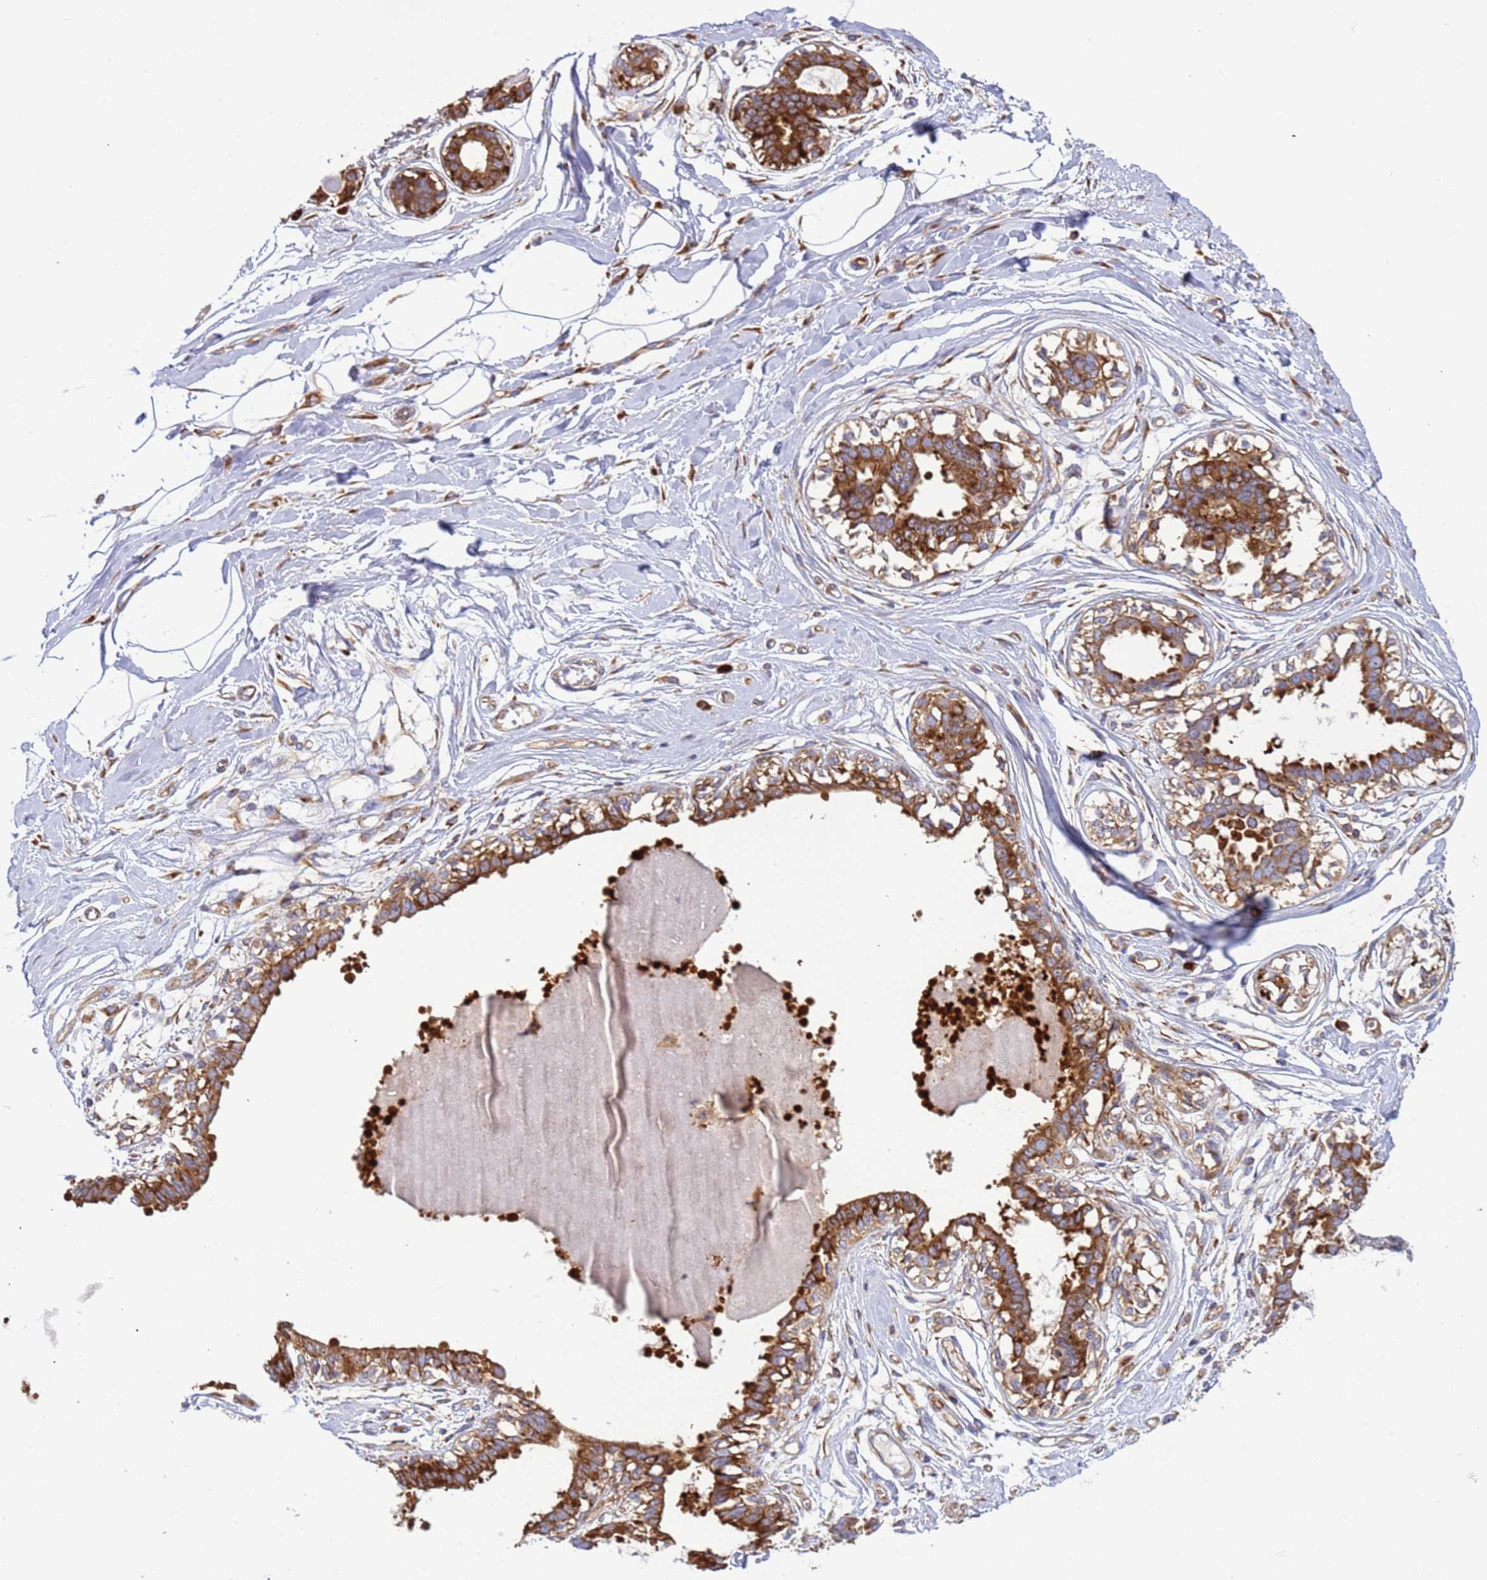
{"staining": {"intensity": "moderate", "quantity": "<25%", "location": "cytoplasmic/membranous"}, "tissue": "breast", "cell_type": "Adipocytes", "image_type": "normal", "snomed": [{"axis": "morphology", "description": "Normal tissue, NOS"}, {"axis": "topography", "description": "Breast"}], "caption": "IHC of unremarkable breast shows low levels of moderate cytoplasmic/membranous expression in approximately <25% of adipocytes. (IHC, brightfield microscopy, high magnification).", "gene": "RPL36", "patient": {"sex": "female", "age": 45}}